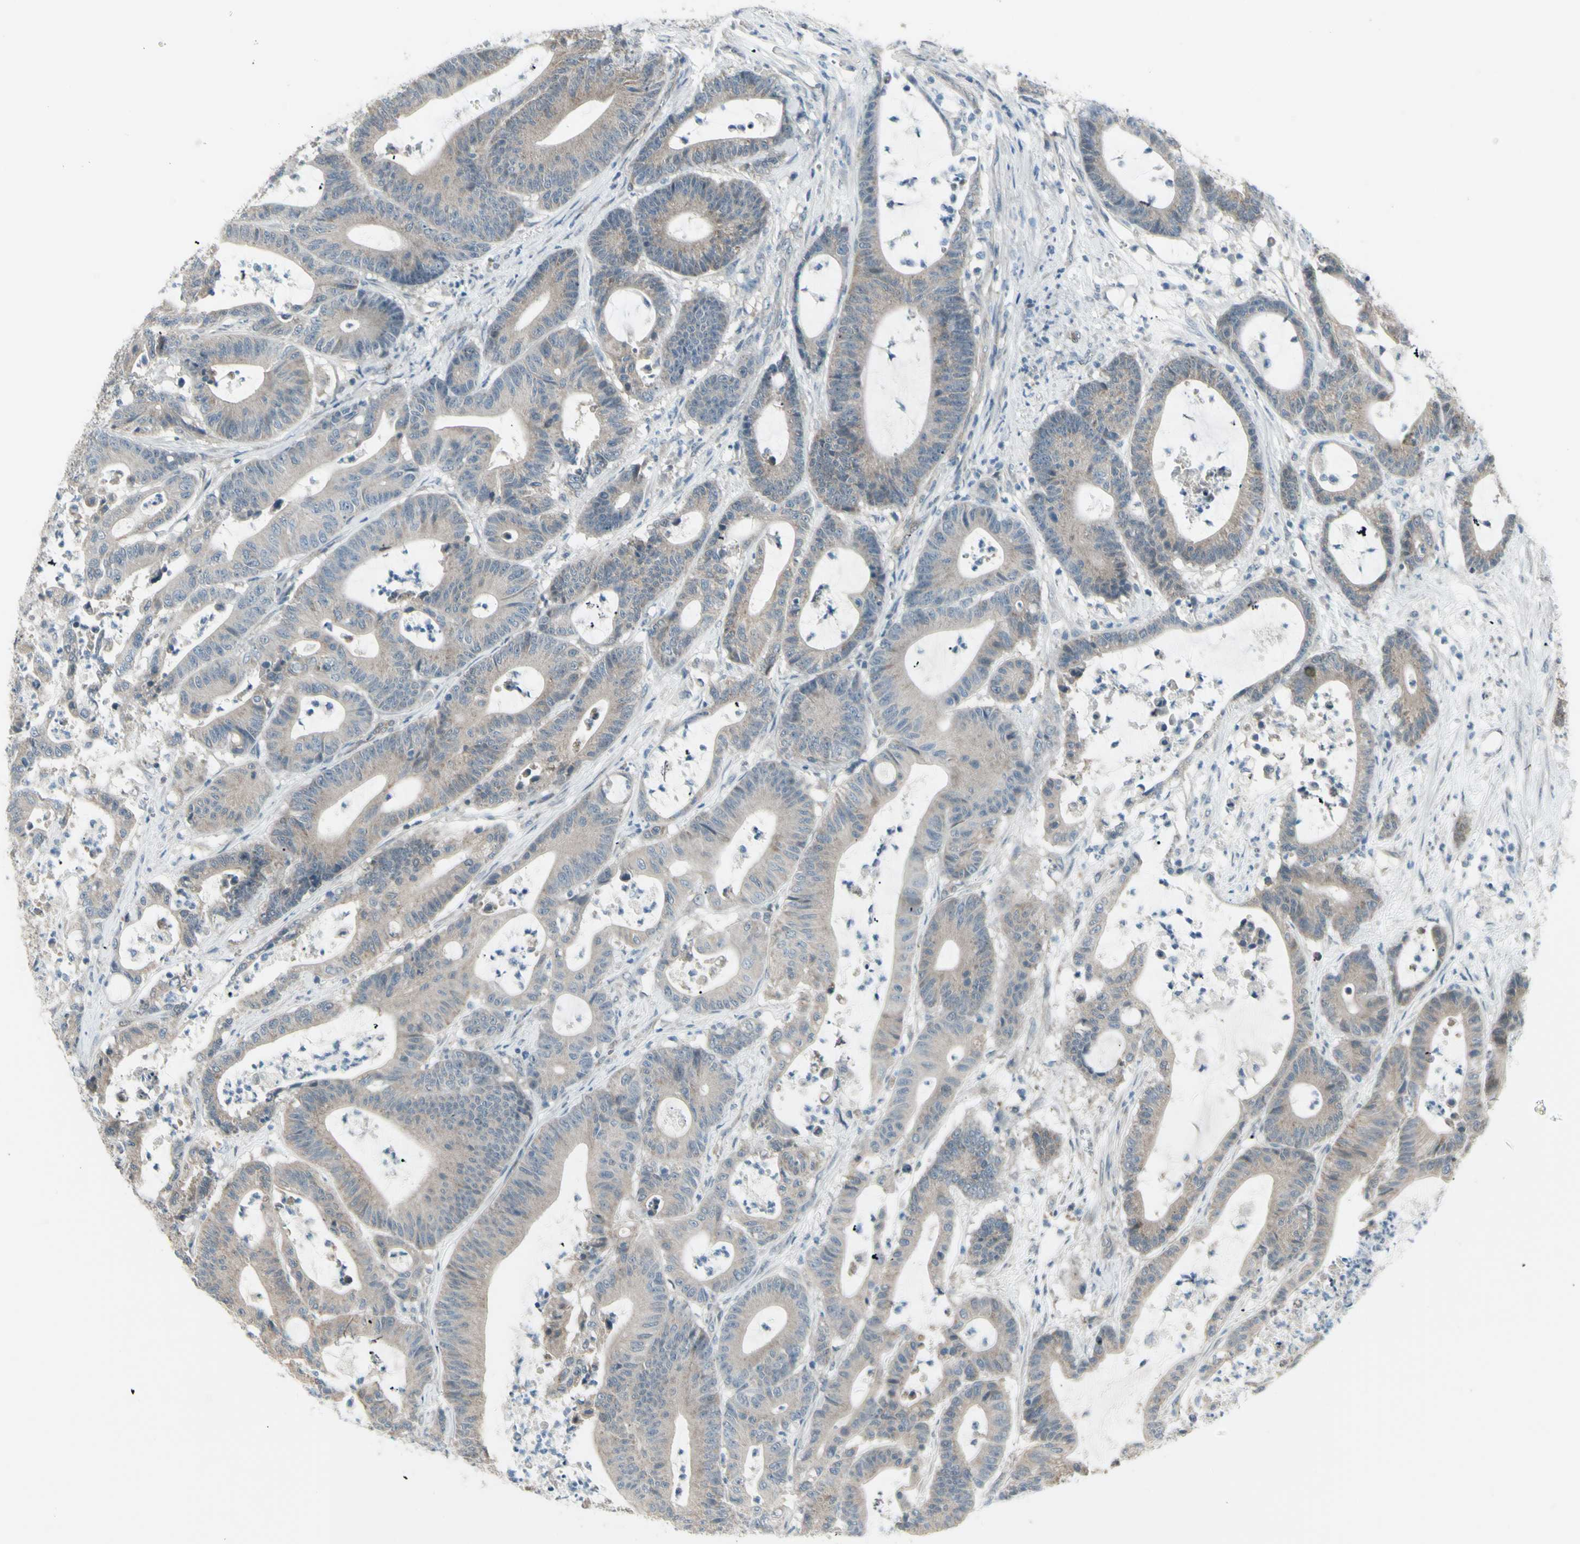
{"staining": {"intensity": "weak", "quantity": ">75%", "location": "cytoplasmic/membranous"}, "tissue": "colorectal cancer", "cell_type": "Tumor cells", "image_type": "cancer", "snomed": [{"axis": "morphology", "description": "Adenocarcinoma, NOS"}, {"axis": "topography", "description": "Colon"}], "caption": "Immunohistochemical staining of human adenocarcinoma (colorectal) shows weak cytoplasmic/membranous protein positivity in approximately >75% of tumor cells. The protein is stained brown, and the nuclei are stained in blue (DAB (3,3'-diaminobenzidine) IHC with brightfield microscopy, high magnification).", "gene": "NAXD", "patient": {"sex": "female", "age": 84}}